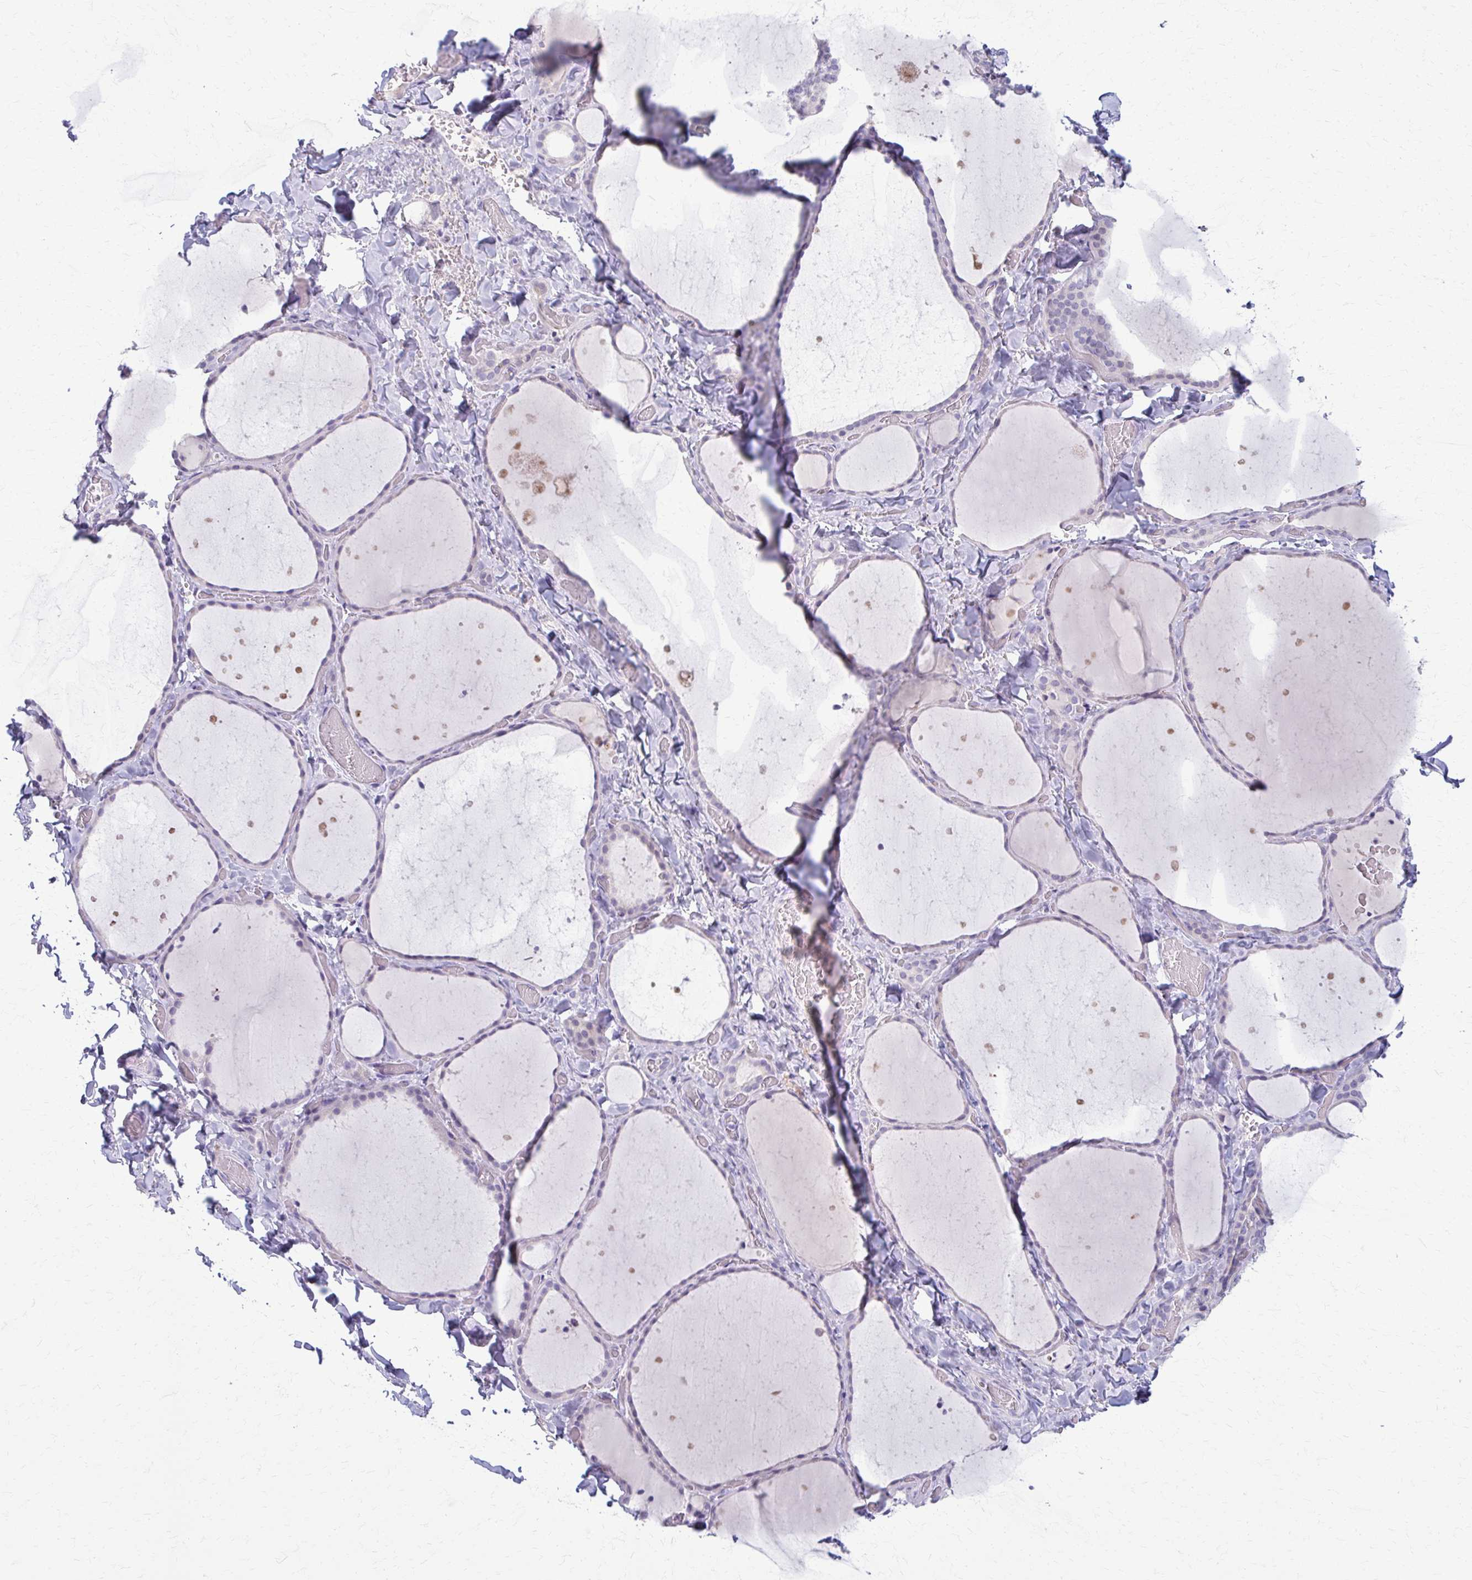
{"staining": {"intensity": "negative", "quantity": "none", "location": "none"}, "tissue": "thyroid gland", "cell_type": "Glandular cells", "image_type": "normal", "snomed": [{"axis": "morphology", "description": "Normal tissue, NOS"}, {"axis": "topography", "description": "Thyroid gland"}], "caption": "This is an immunohistochemistry micrograph of benign human thyroid gland. There is no staining in glandular cells.", "gene": "ENSG00000275249", "patient": {"sex": "female", "age": 36}}